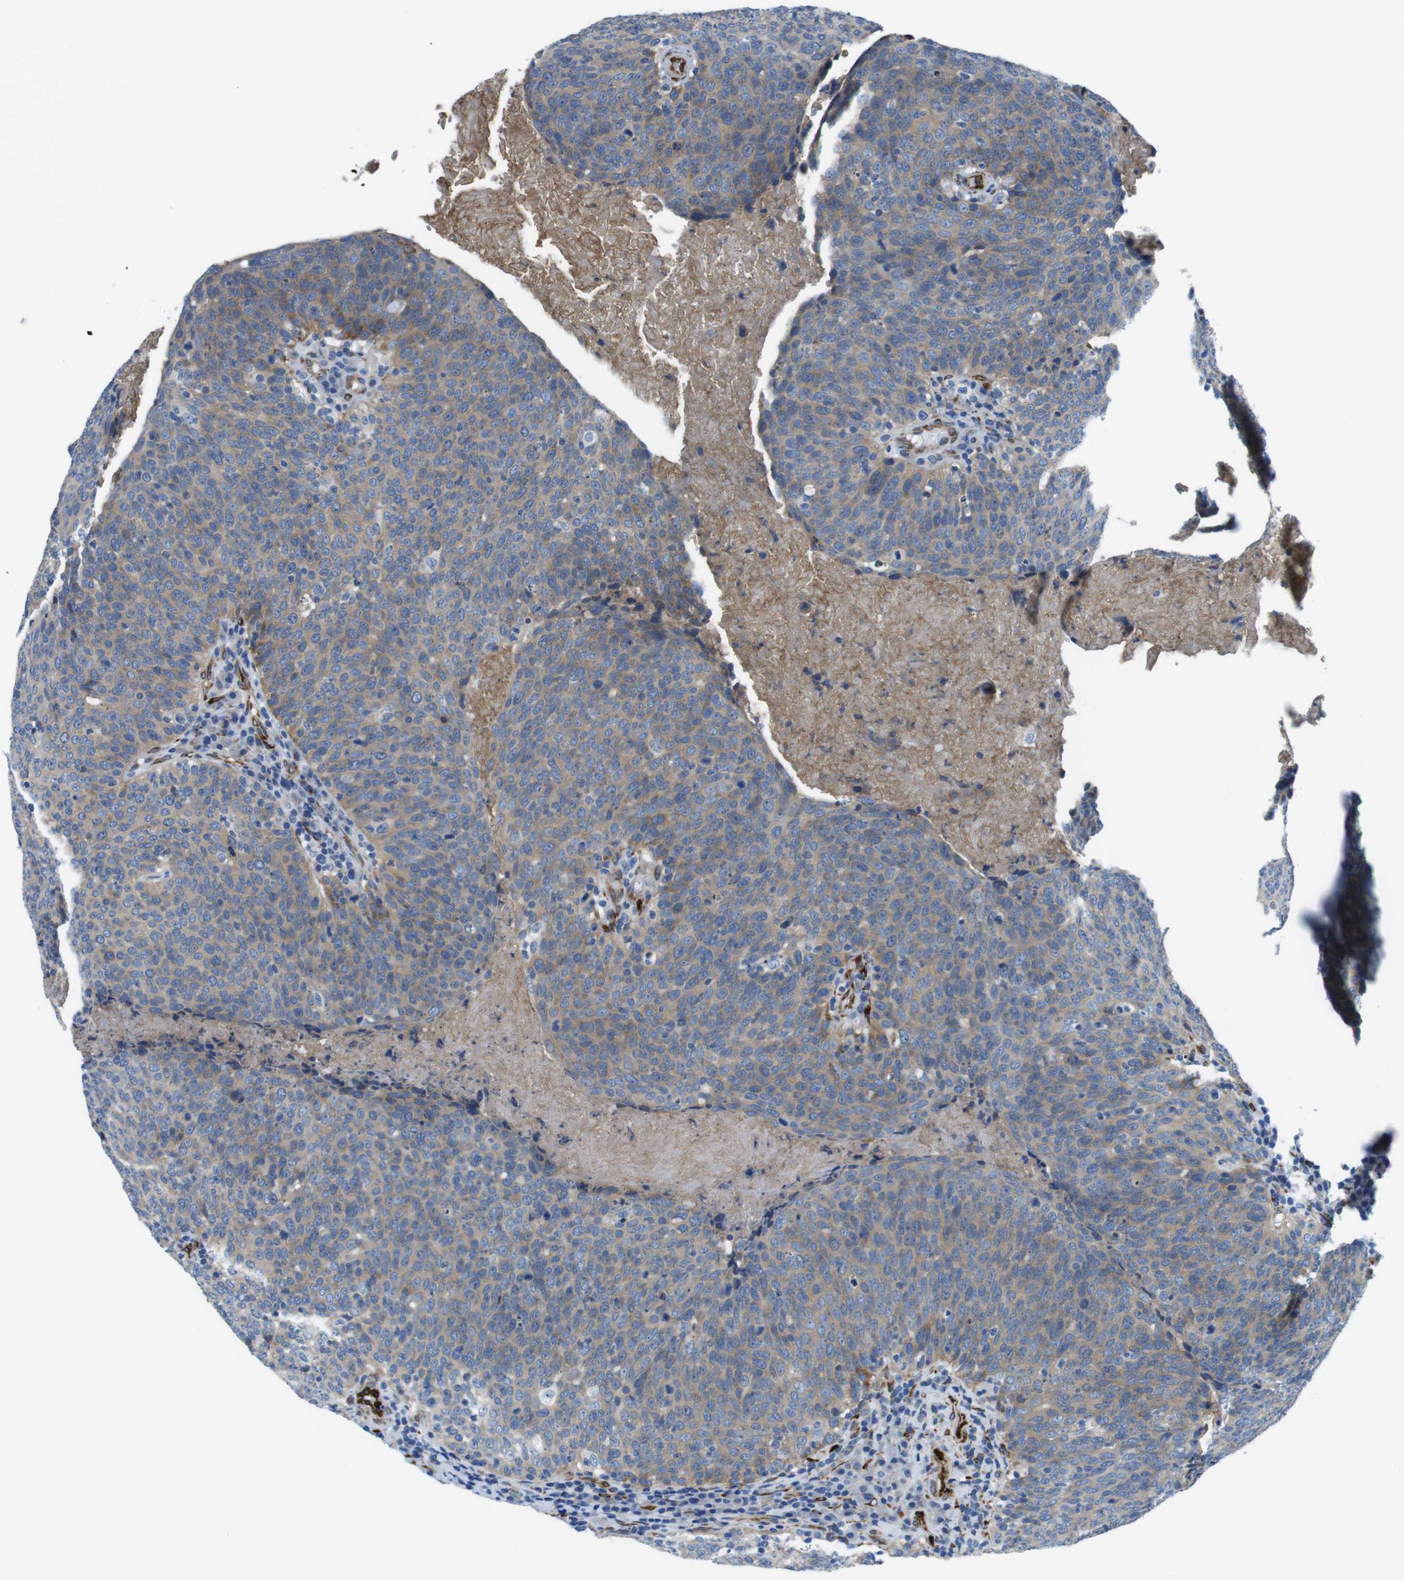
{"staining": {"intensity": "moderate", "quantity": "25%-75%", "location": "cytoplasmic/membranous"}, "tissue": "head and neck cancer", "cell_type": "Tumor cells", "image_type": "cancer", "snomed": [{"axis": "morphology", "description": "Squamous cell carcinoma, NOS"}, {"axis": "morphology", "description": "Squamous cell carcinoma, metastatic, NOS"}, {"axis": "topography", "description": "Lymph node"}, {"axis": "topography", "description": "Head-Neck"}], "caption": "Immunohistochemical staining of human head and neck cancer exhibits moderate cytoplasmic/membranous protein positivity in about 25%-75% of tumor cells. (IHC, brightfield microscopy, high magnification).", "gene": "EMP2", "patient": {"sex": "male", "age": 62}}